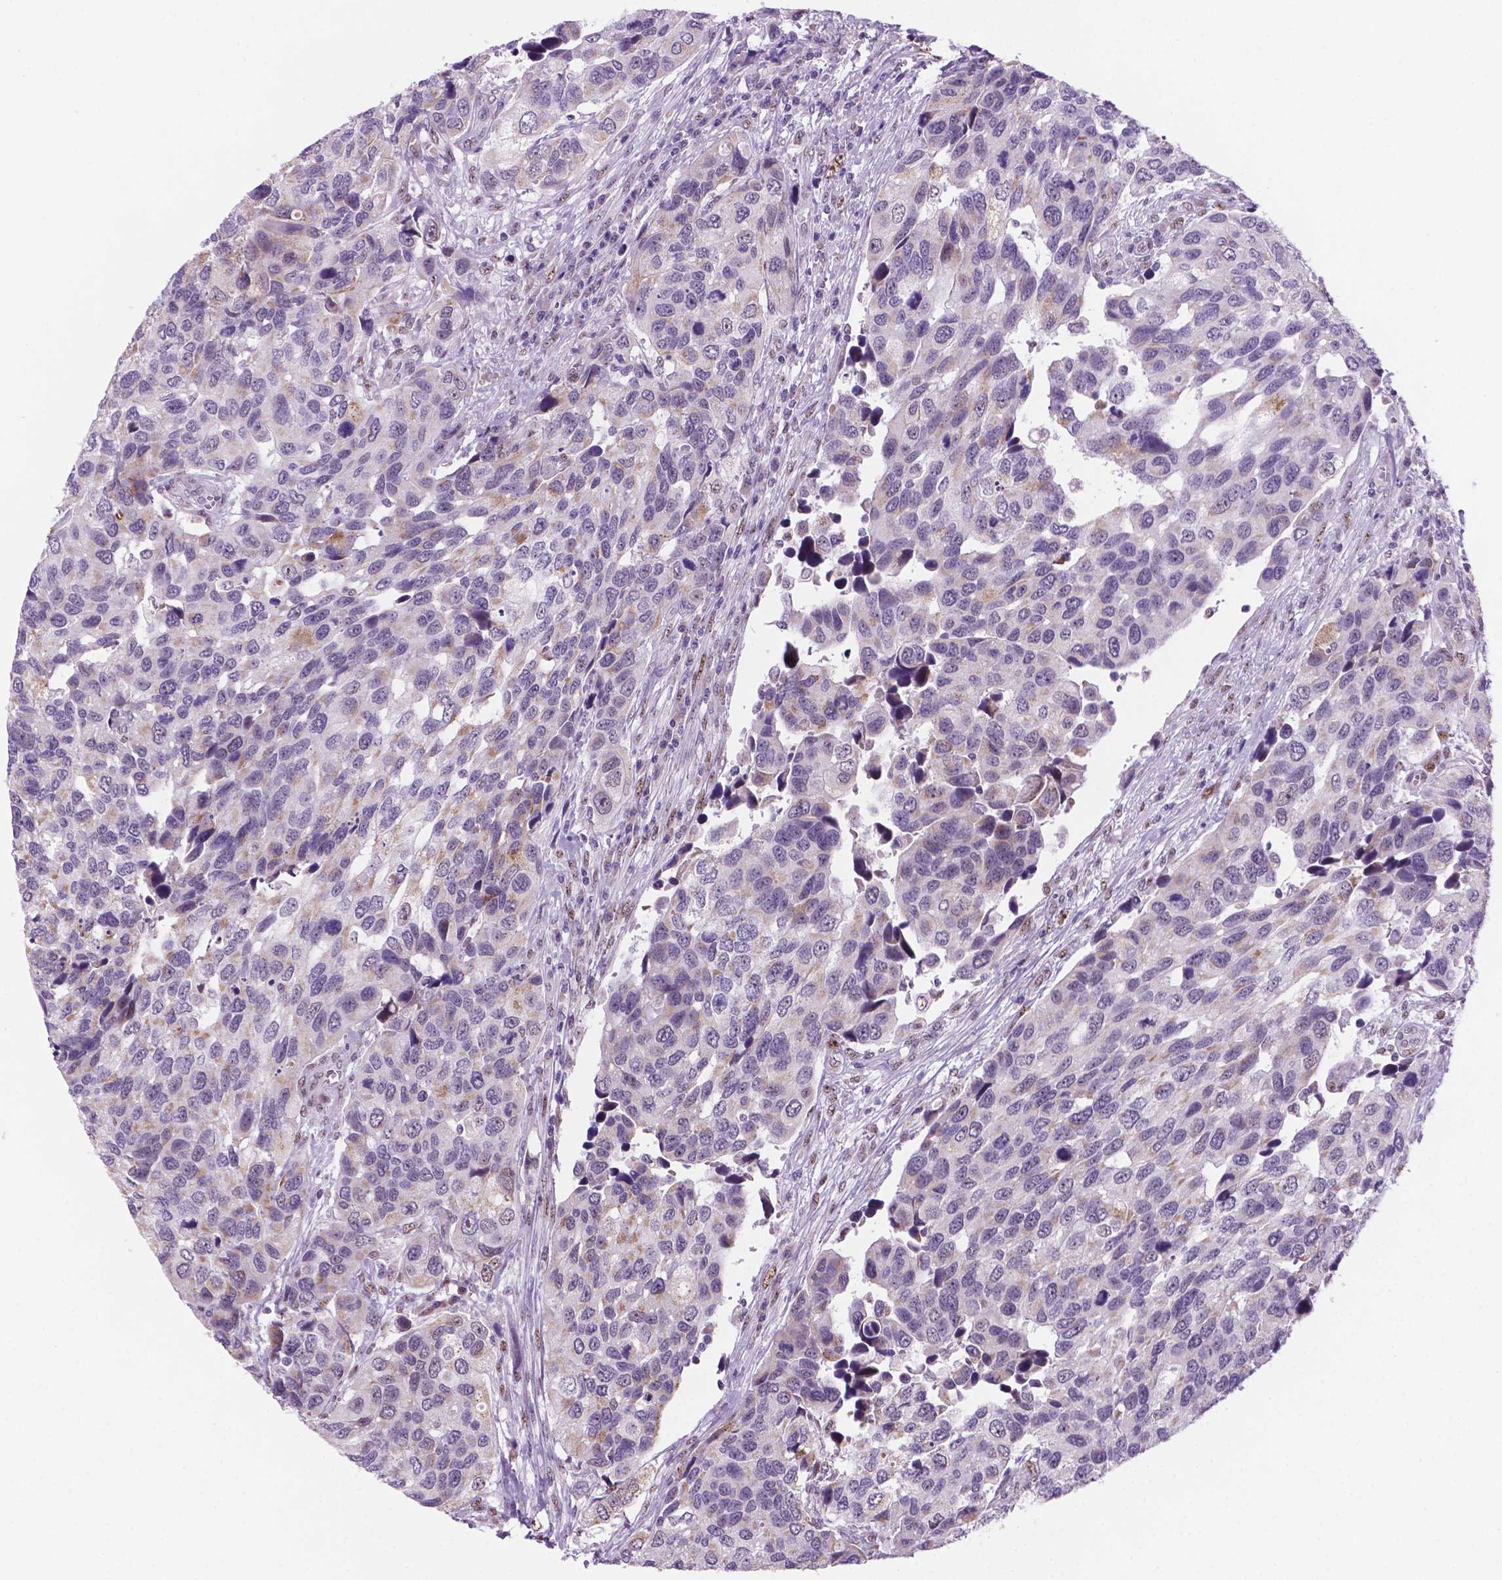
{"staining": {"intensity": "weak", "quantity": "<25%", "location": "nuclear"}, "tissue": "urothelial cancer", "cell_type": "Tumor cells", "image_type": "cancer", "snomed": [{"axis": "morphology", "description": "Urothelial carcinoma, High grade"}, {"axis": "topography", "description": "Urinary bladder"}], "caption": "IHC histopathology image of neoplastic tissue: human urothelial carcinoma (high-grade) stained with DAB exhibits no significant protein staining in tumor cells. (DAB (3,3'-diaminobenzidine) immunohistochemistry visualized using brightfield microscopy, high magnification).", "gene": "C18orf21", "patient": {"sex": "male", "age": 60}}